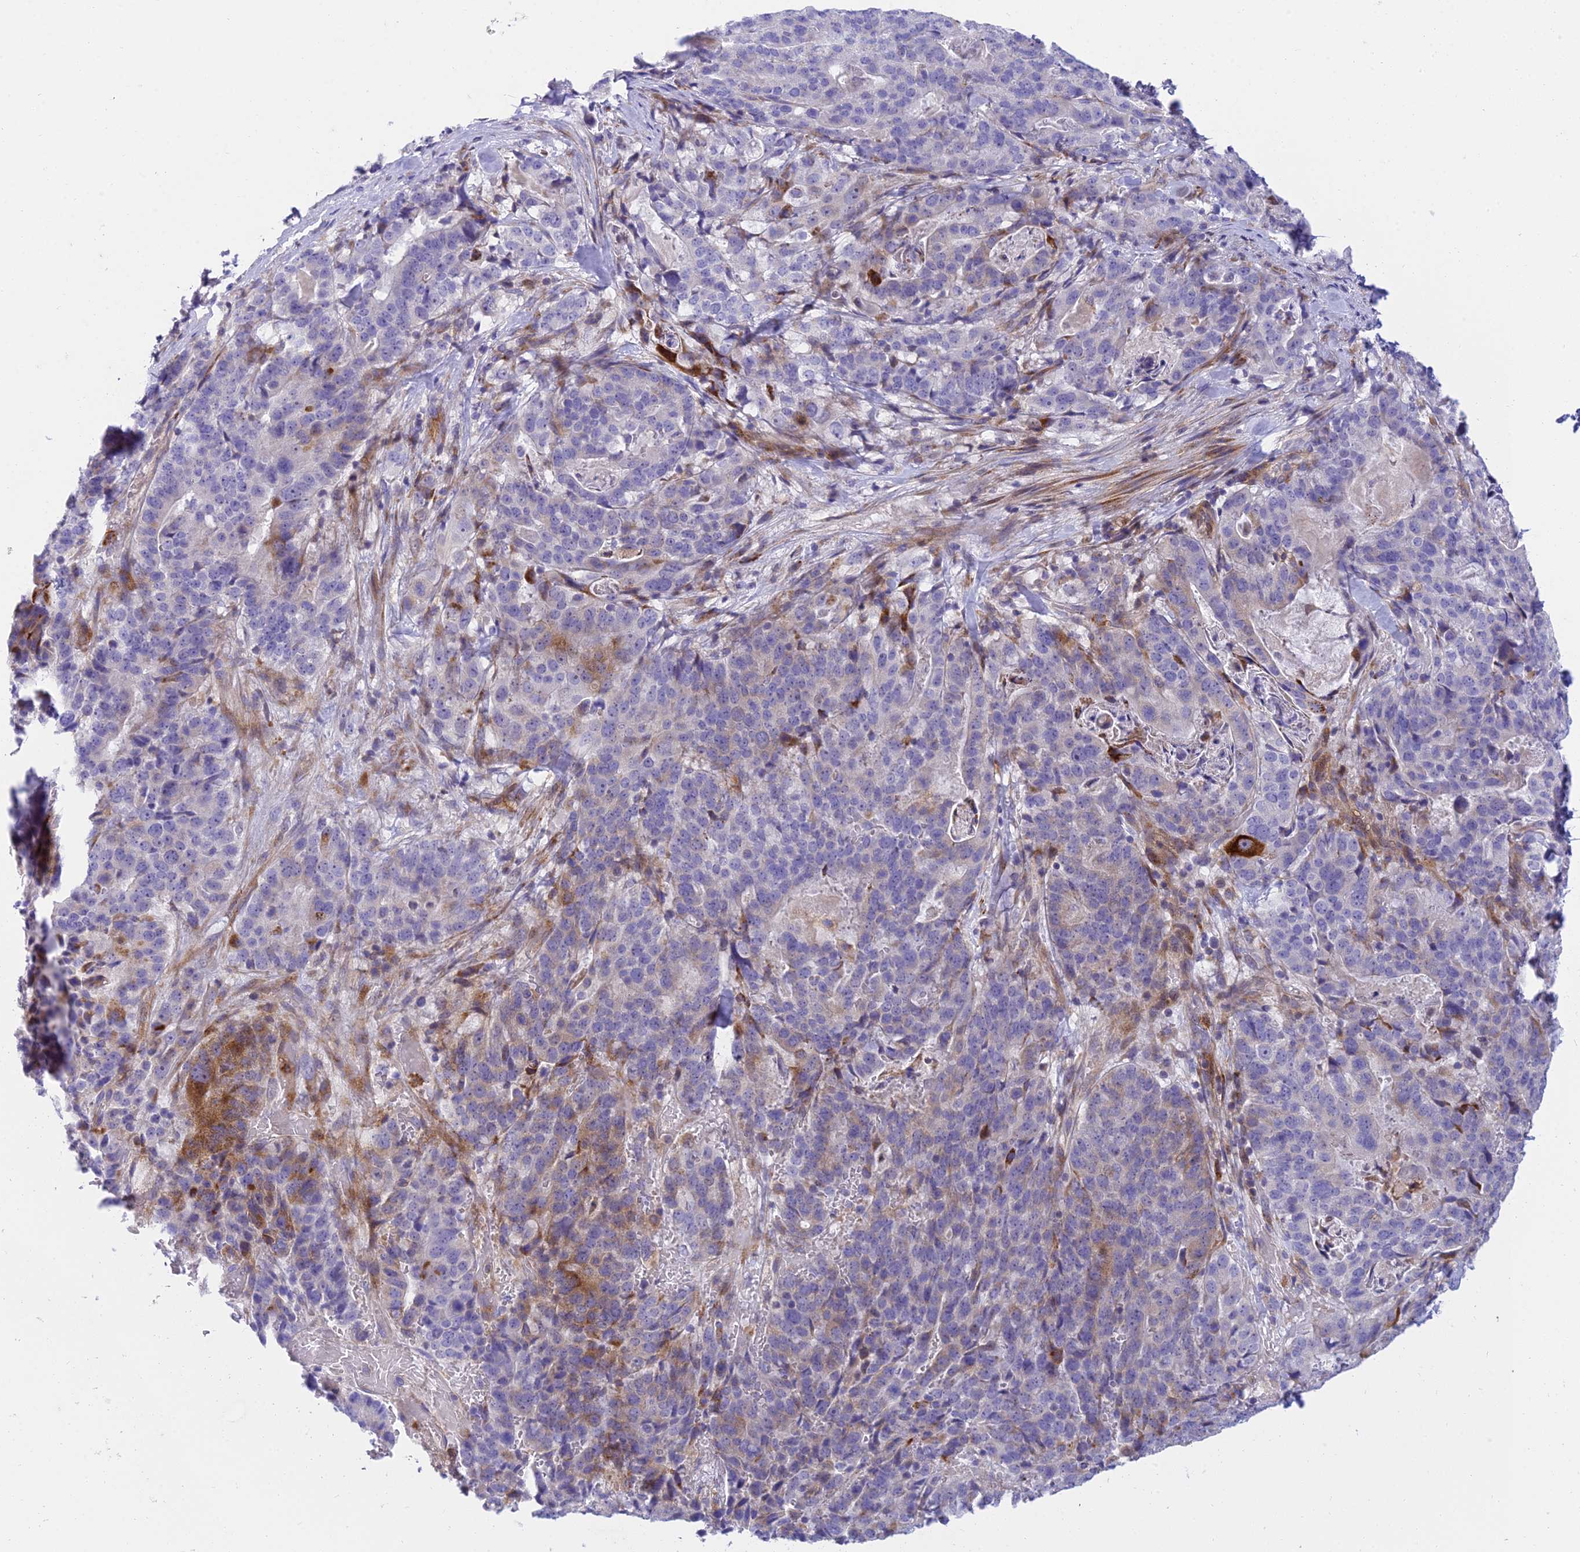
{"staining": {"intensity": "moderate", "quantity": "<25%", "location": "cytoplasmic/membranous"}, "tissue": "stomach cancer", "cell_type": "Tumor cells", "image_type": "cancer", "snomed": [{"axis": "morphology", "description": "Adenocarcinoma, NOS"}, {"axis": "topography", "description": "Stomach"}], "caption": "Protein expression analysis of stomach adenocarcinoma reveals moderate cytoplasmic/membranous expression in approximately <25% of tumor cells.", "gene": "CLCN7", "patient": {"sex": "male", "age": 48}}